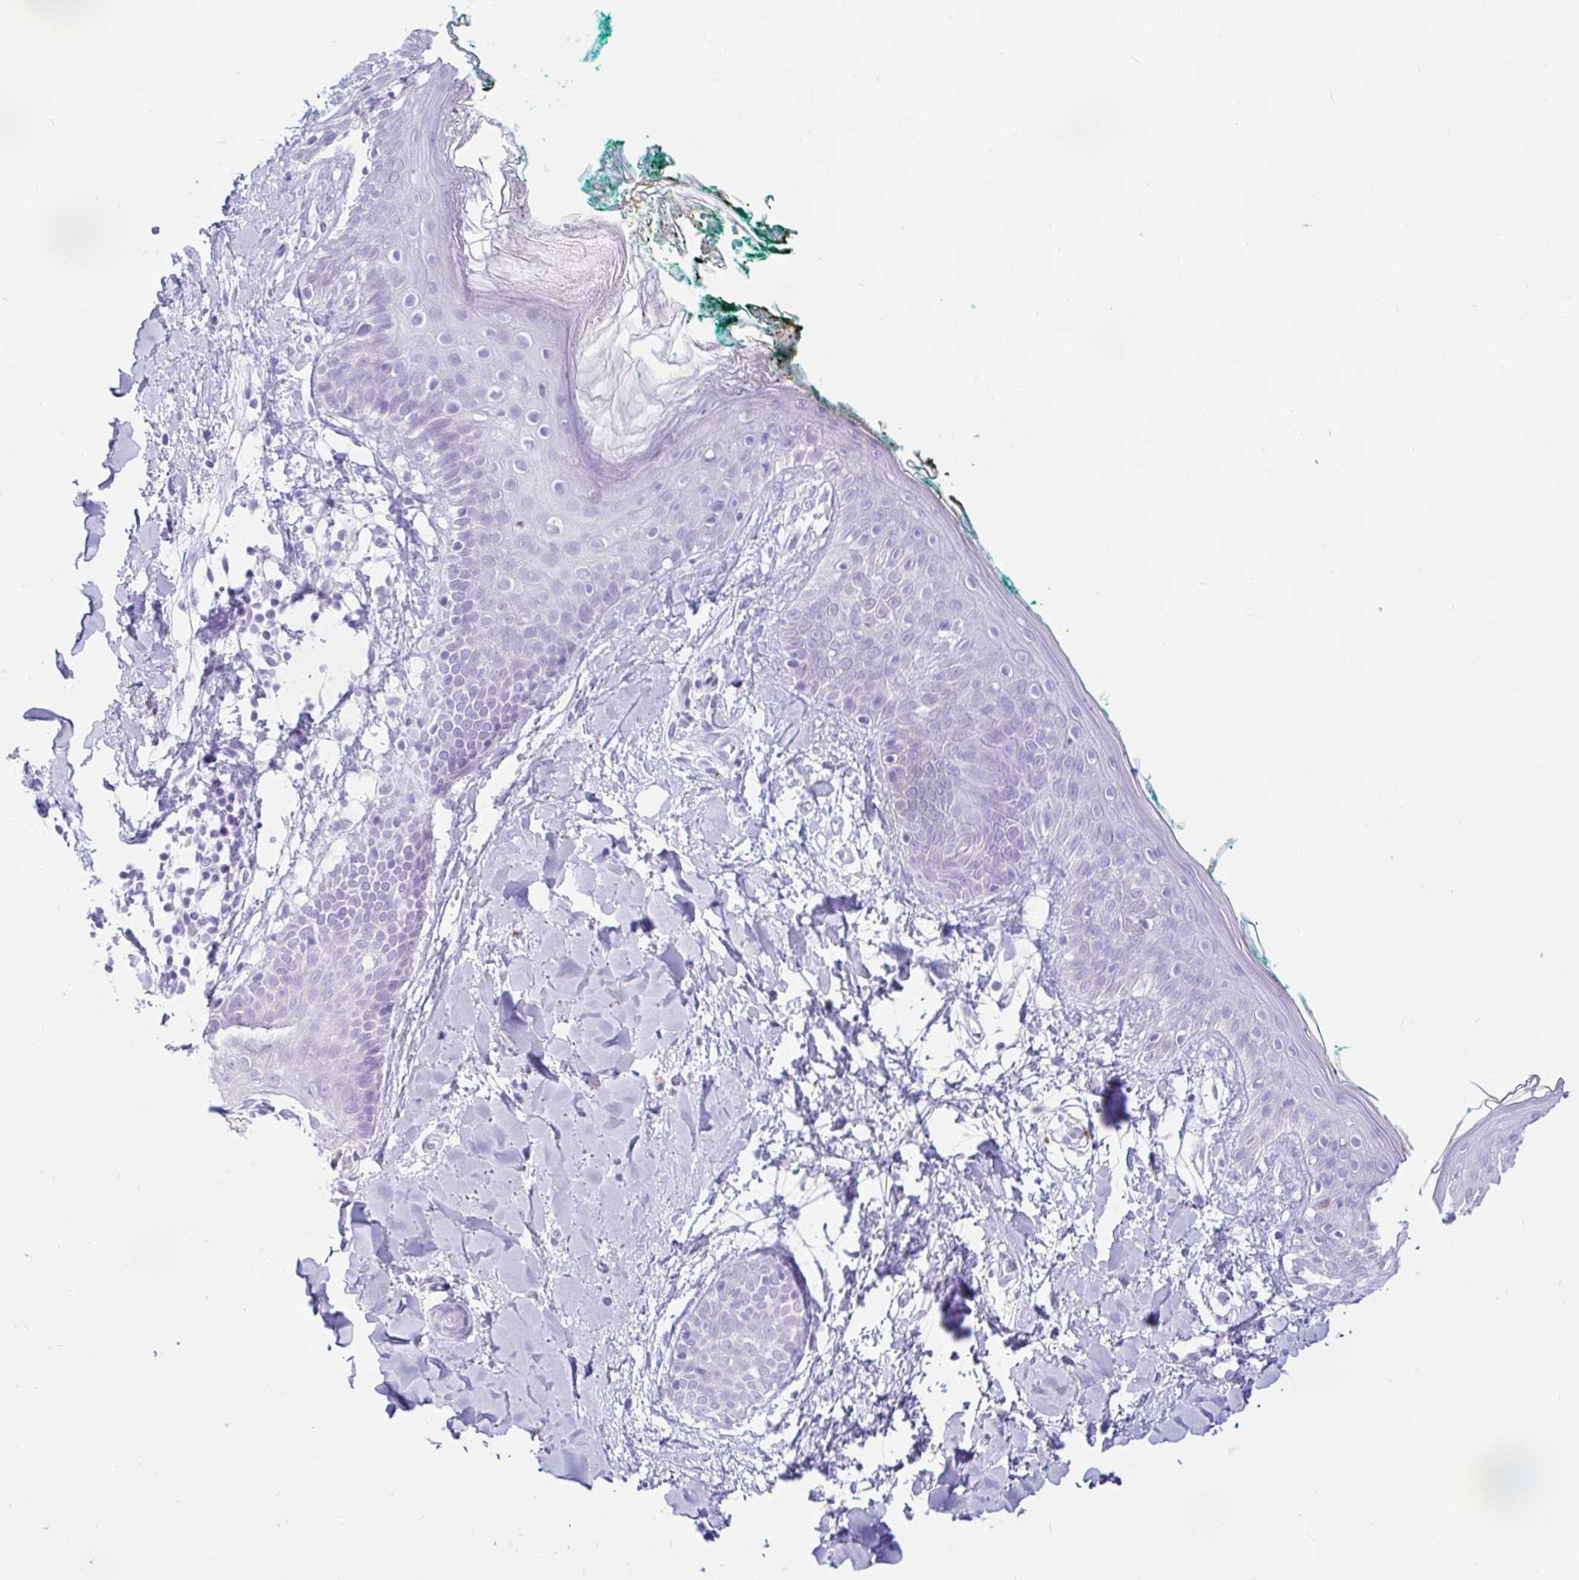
{"staining": {"intensity": "negative", "quantity": "none", "location": "none"}, "tissue": "skin", "cell_type": "Fibroblasts", "image_type": "normal", "snomed": [{"axis": "morphology", "description": "Normal tissue, NOS"}, {"axis": "topography", "description": "Skin"}], "caption": "Immunohistochemistry of benign skin demonstrates no positivity in fibroblasts.", "gene": "PAX8", "patient": {"sex": "female", "age": 34}}